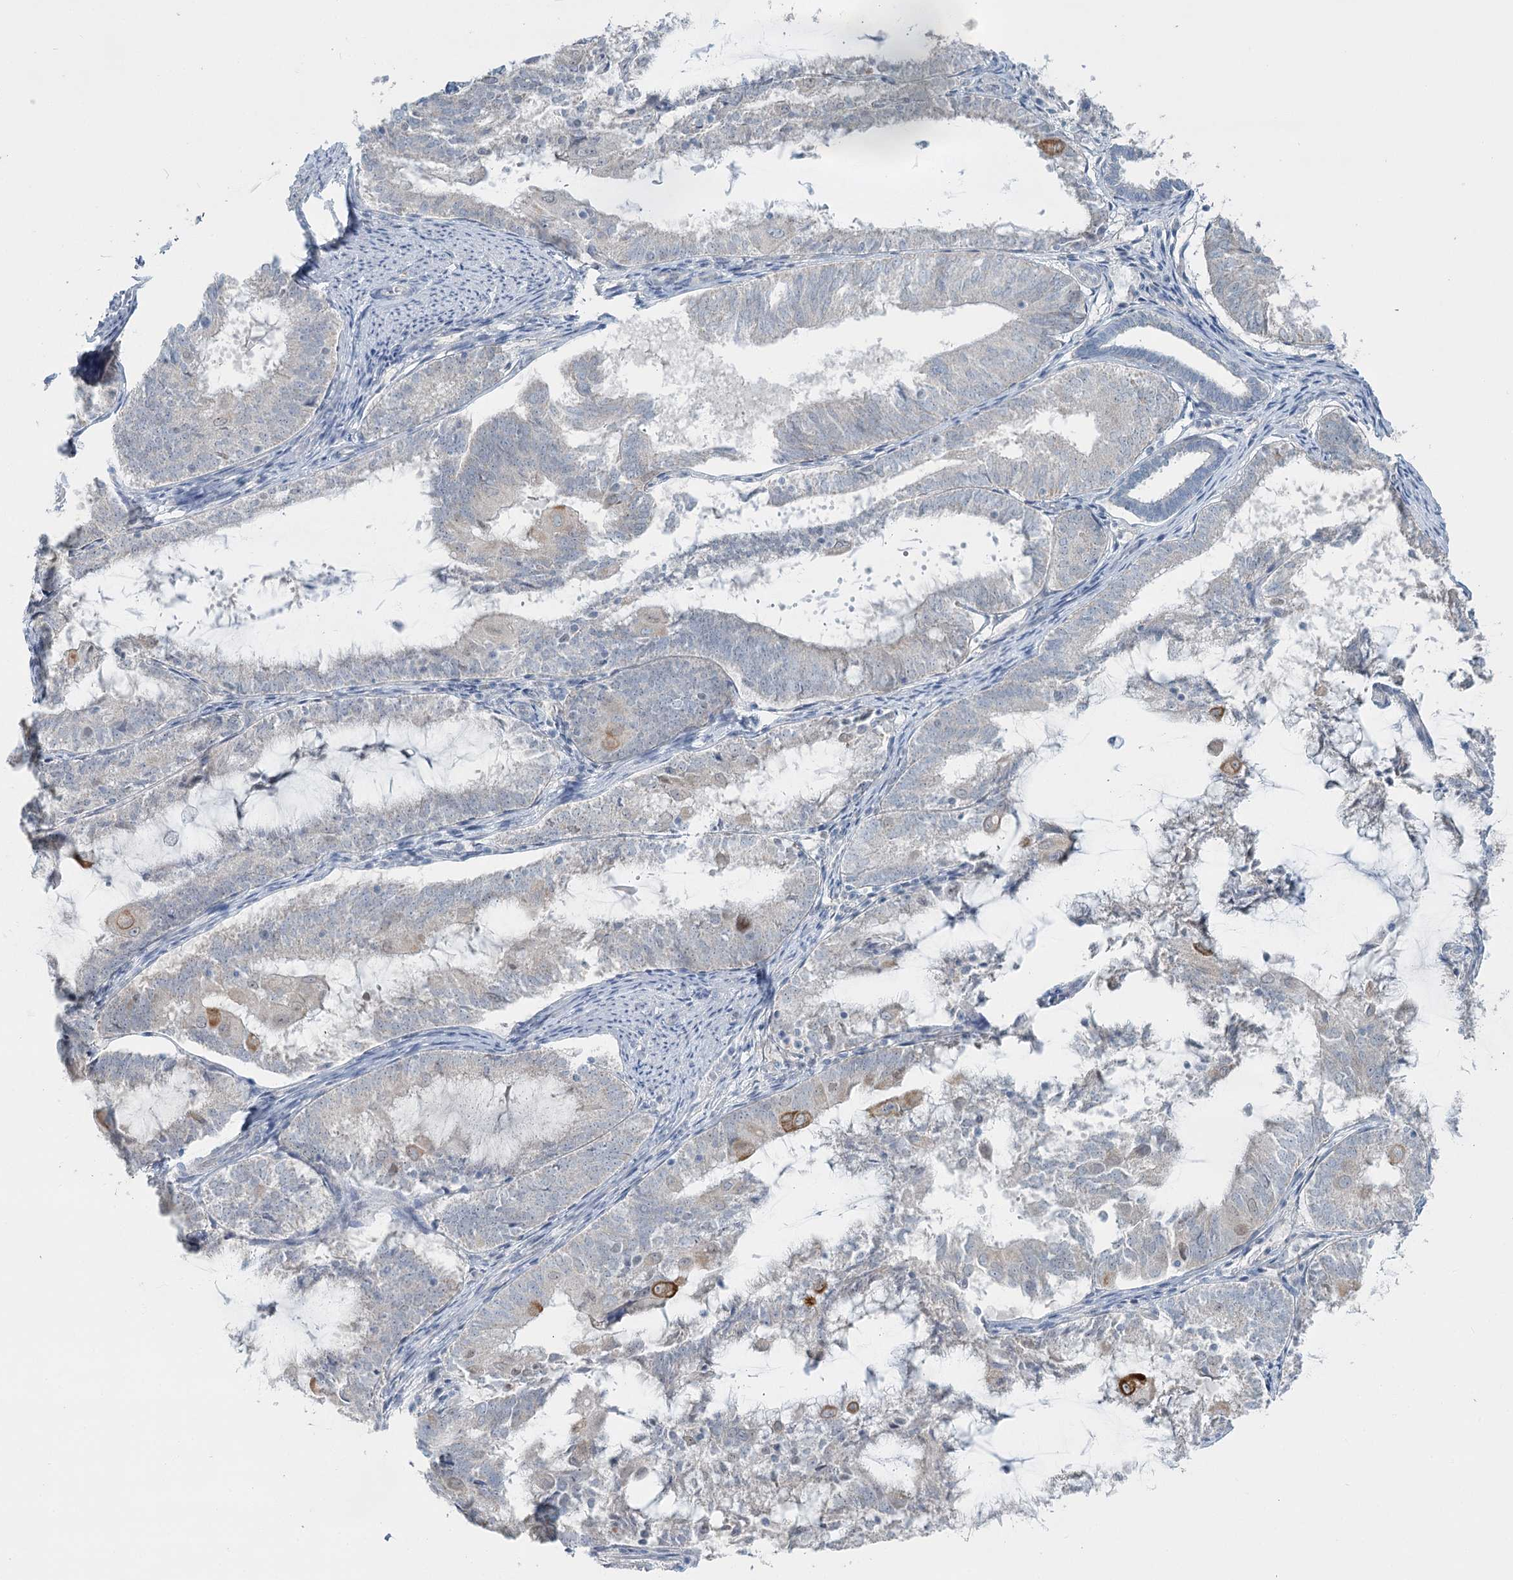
{"staining": {"intensity": "moderate", "quantity": "<25%", "location": "cytoplasmic/membranous"}, "tissue": "endometrial cancer", "cell_type": "Tumor cells", "image_type": "cancer", "snomed": [{"axis": "morphology", "description": "Adenocarcinoma, NOS"}, {"axis": "topography", "description": "Endometrium"}], "caption": "The histopathology image demonstrates a brown stain indicating the presence of a protein in the cytoplasmic/membranous of tumor cells in endometrial cancer (adenocarcinoma).", "gene": "ABITRAM", "patient": {"sex": "female", "age": 81}}